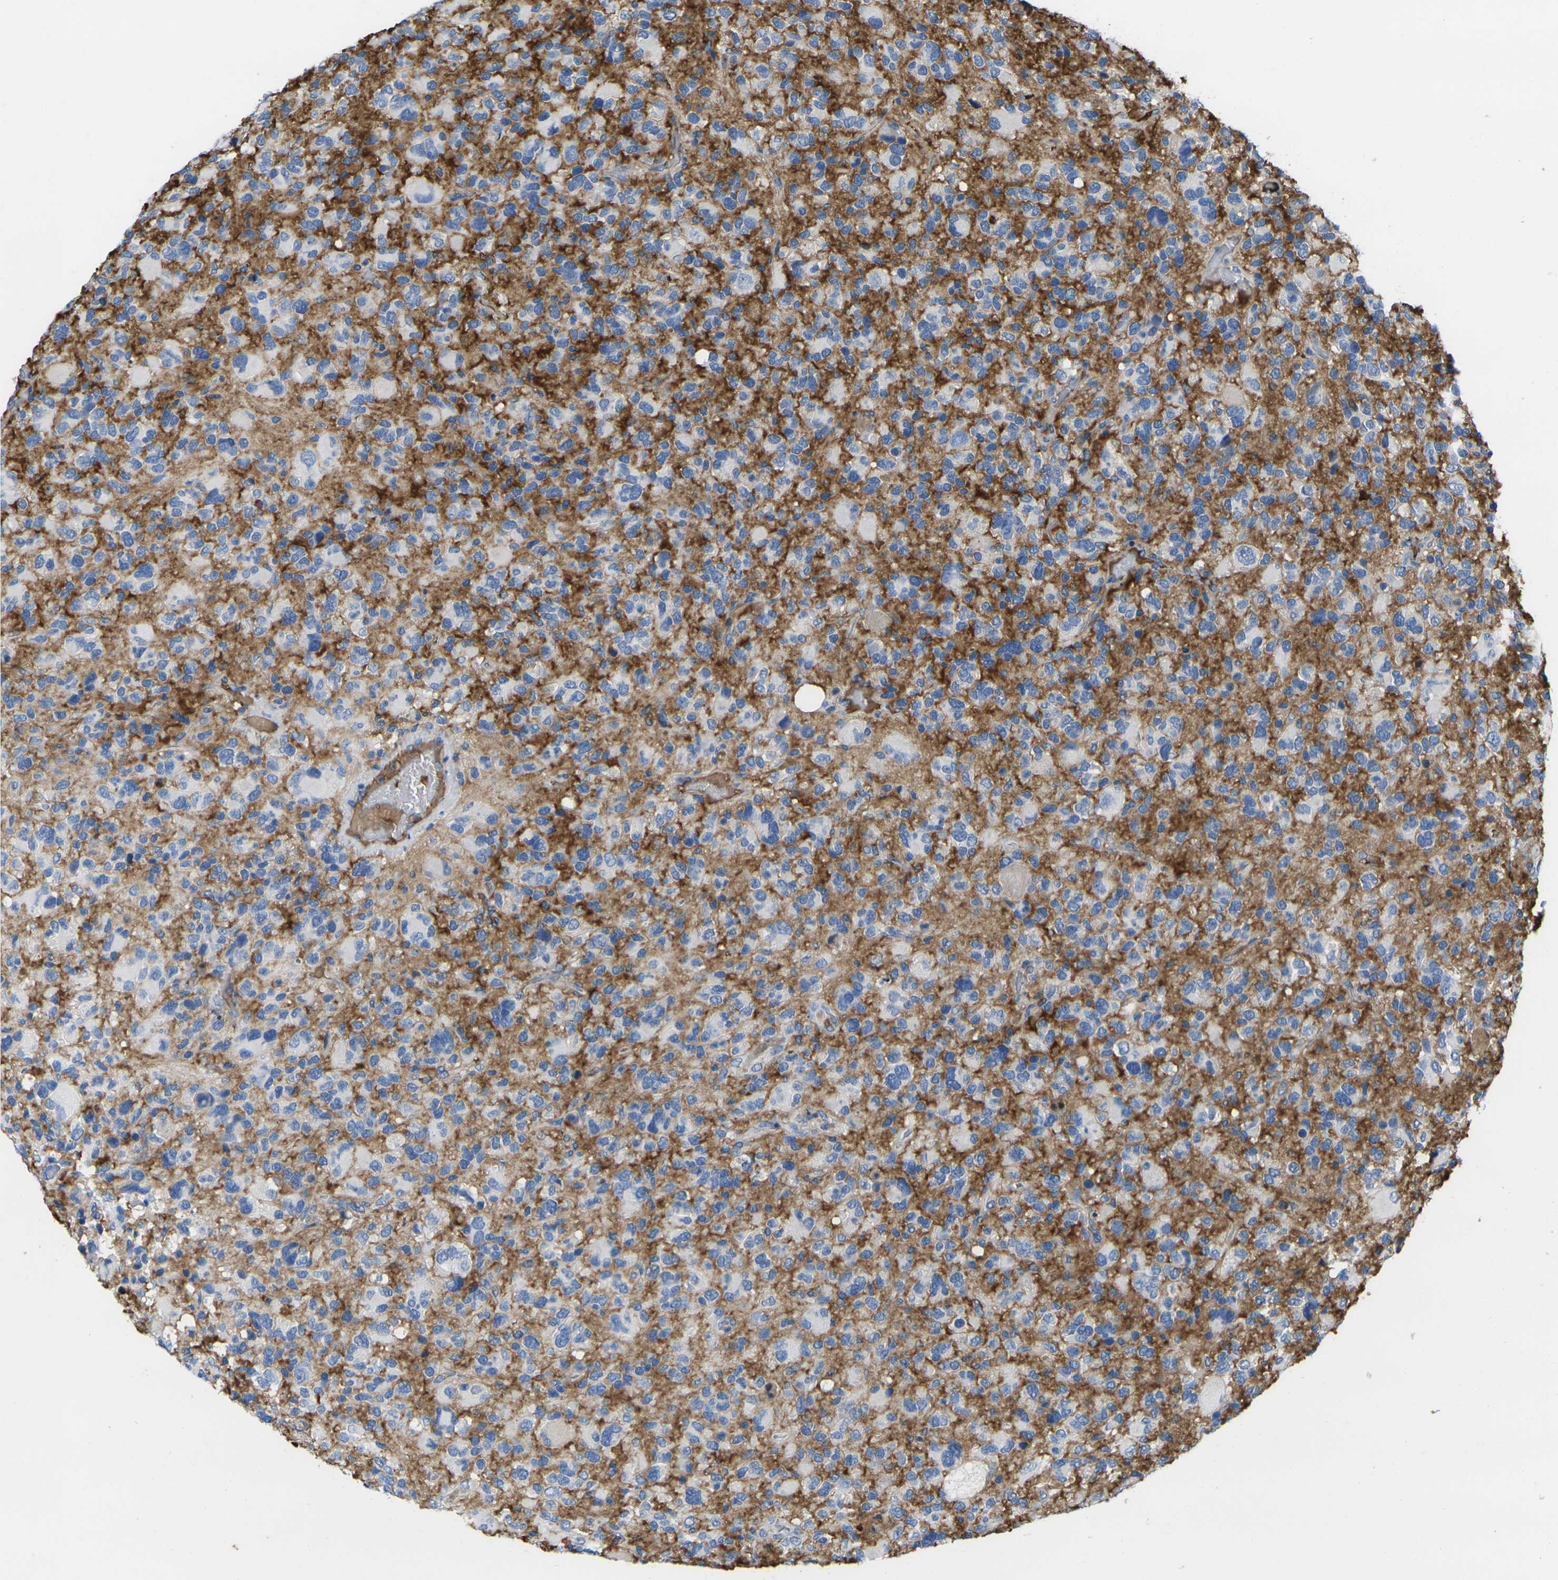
{"staining": {"intensity": "moderate", "quantity": "<25%", "location": "cytoplasmic/membranous"}, "tissue": "glioma", "cell_type": "Tumor cells", "image_type": "cancer", "snomed": [{"axis": "morphology", "description": "Glioma, malignant, High grade"}, {"axis": "topography", "description": "Brain"}], "caption": "This histopathology image exhibits malignant high-grade glioma stained with immunohistochemistry to label a protein in brown. The cytoplasmic/membranous of tumor cells show moderate positivity for the protein. Nuclei are counter-stained blue.", "gene": "GREM2", "patient": {"sex": "male", "age": 48}}